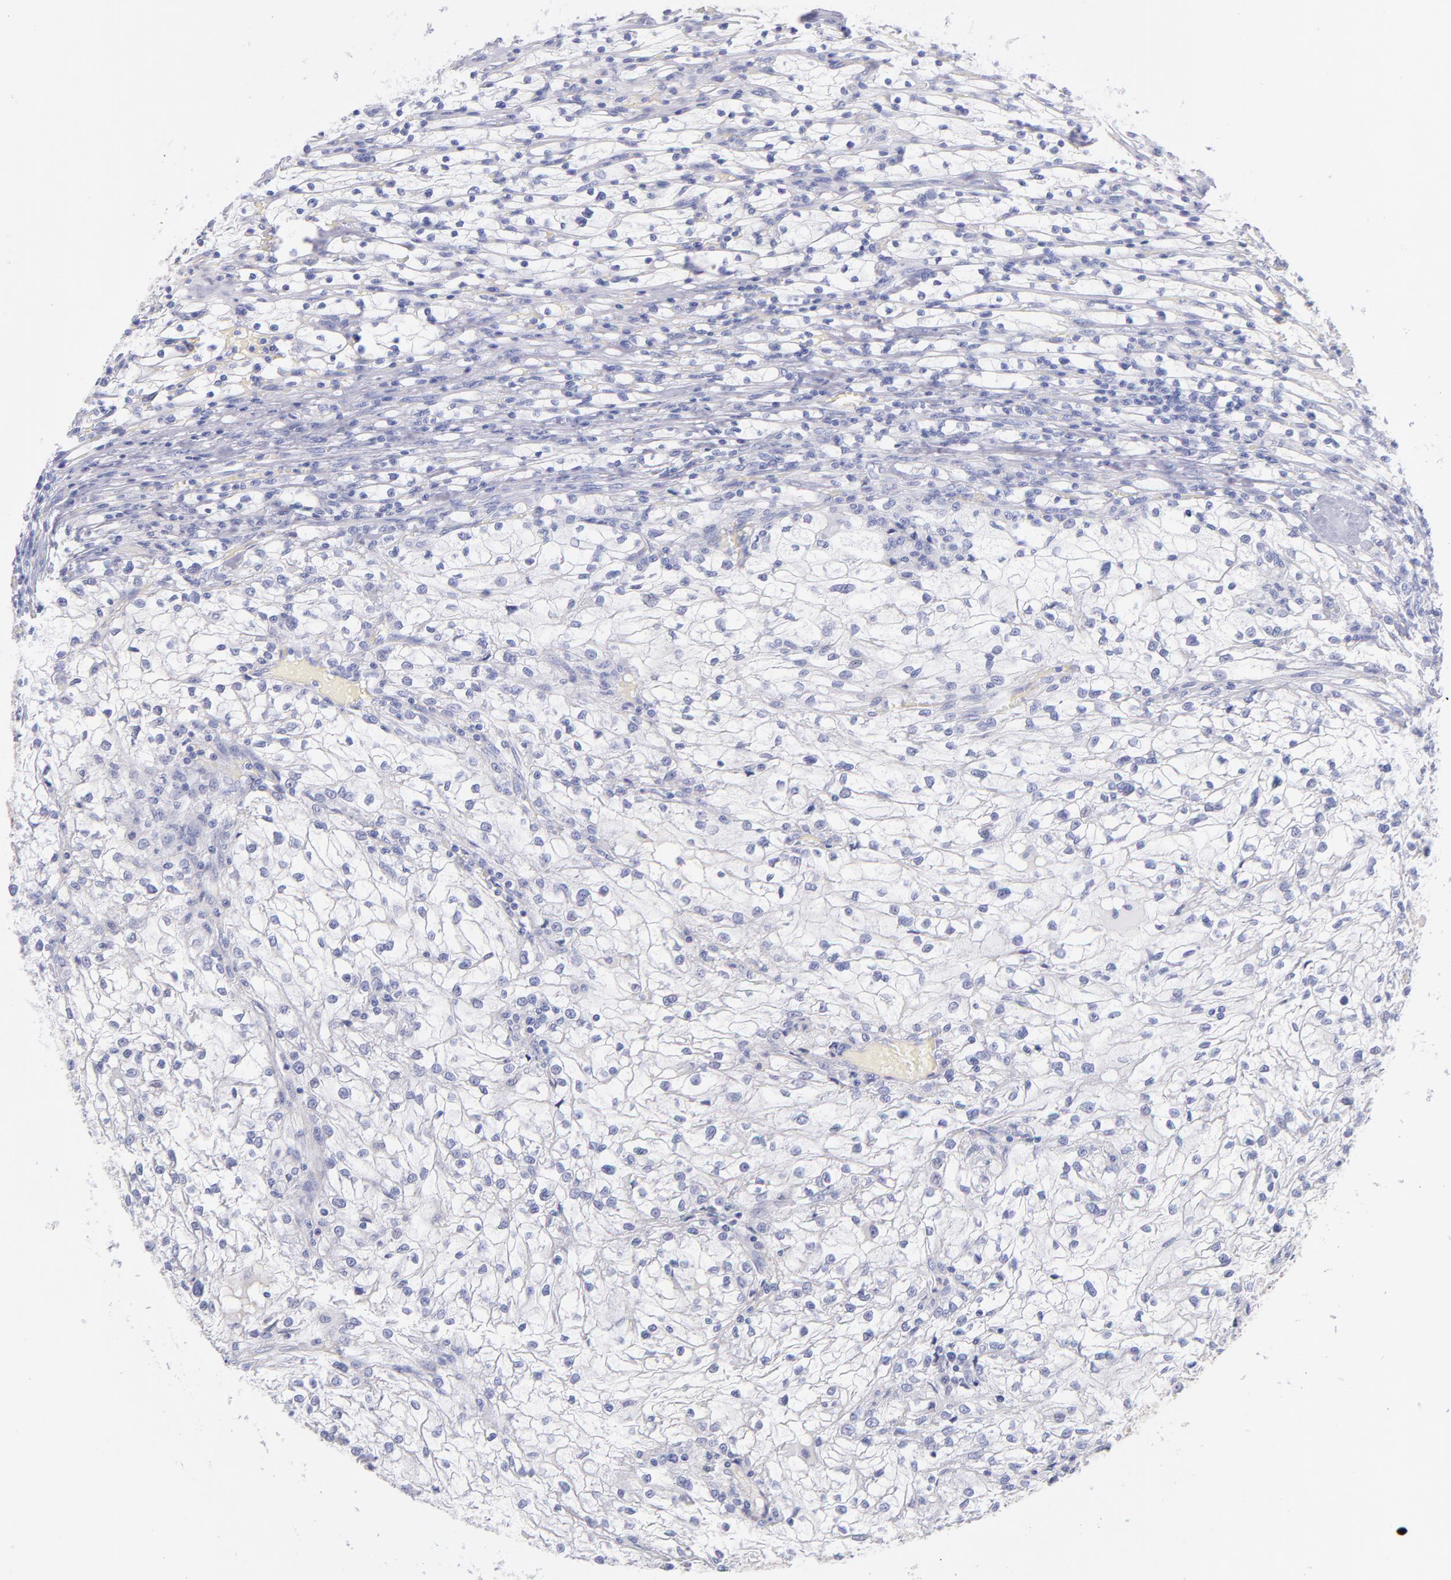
{"staining": {"intensity": "negative", "quantity": "none", "location": "none"}, "tissue": "renal cancer", "cell_type": "Tumor cells", "image_type": "cancer", "snomed": [{"axis": "morphology", "description": "Adenocarcinoma, NOS"}, {"axis": "topography", "description": "Kidney"}], "caption": "Tumor cells are negative for protein expression in human renal cancer.", "gene": "HP", "patient": {"sex": "female", "age": 83}}